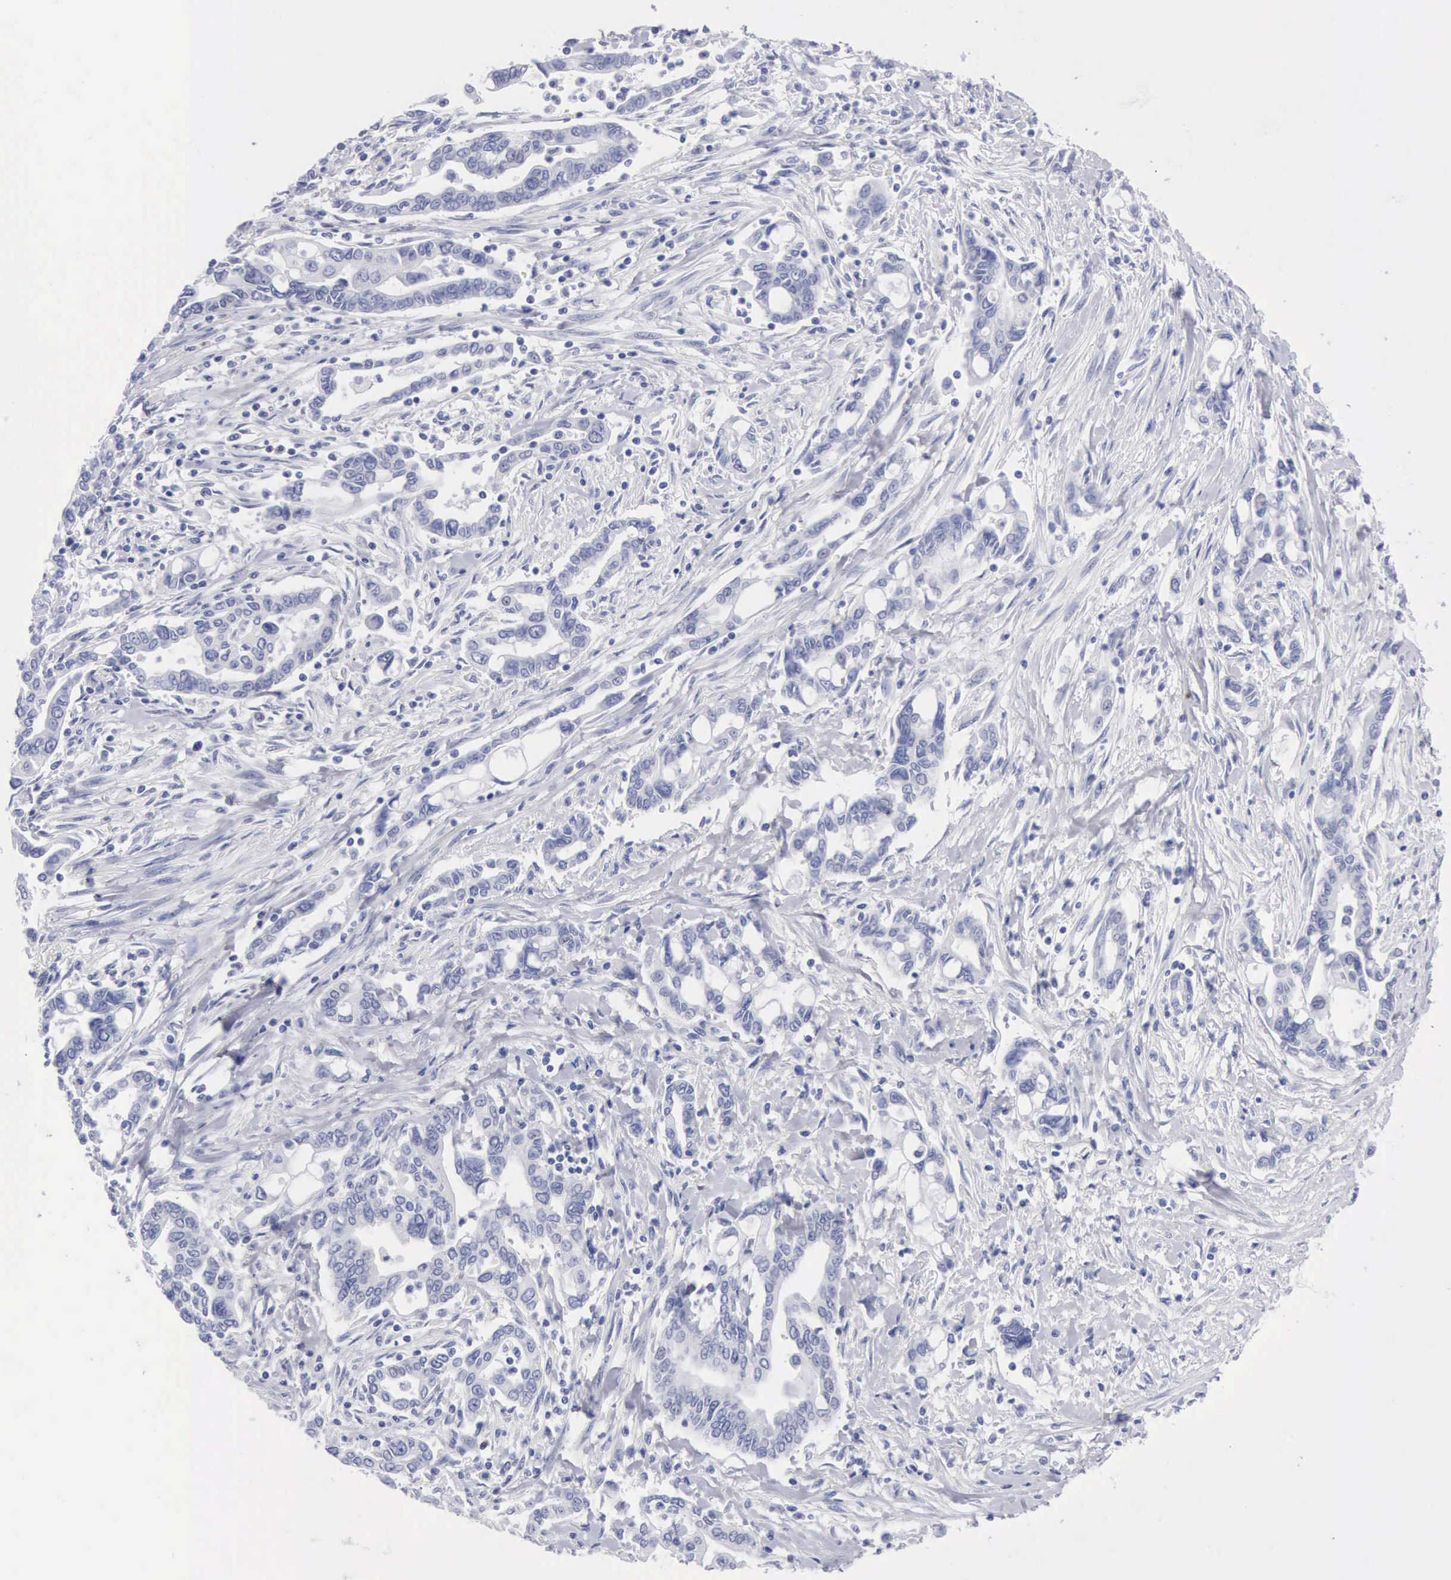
{"staining": {"intensity": "negative", "quantity": "none", "location": "none"}, "tissue": "pancreatic cancer", "cell_type": "Tumor cells", "image_type": "cancer", "snomed": [{"axis": "morphology", "description": "Adenocarcinoma, NOS"}, {"axis": "topography", "description": "Pancreas"}], "caption": "An immunohistochemistry photomicrograph of pancreatic cancer is shown. There is no staining in tumor cells of pancreatic cancer. The staining is performed using DAB (3,3'-diaminobenzidine) brown chromogen with nuclei counter-stained in using hematoxylin.", "gene": "ANGEL1", "patient": {"sex": "female", "age": 57}}